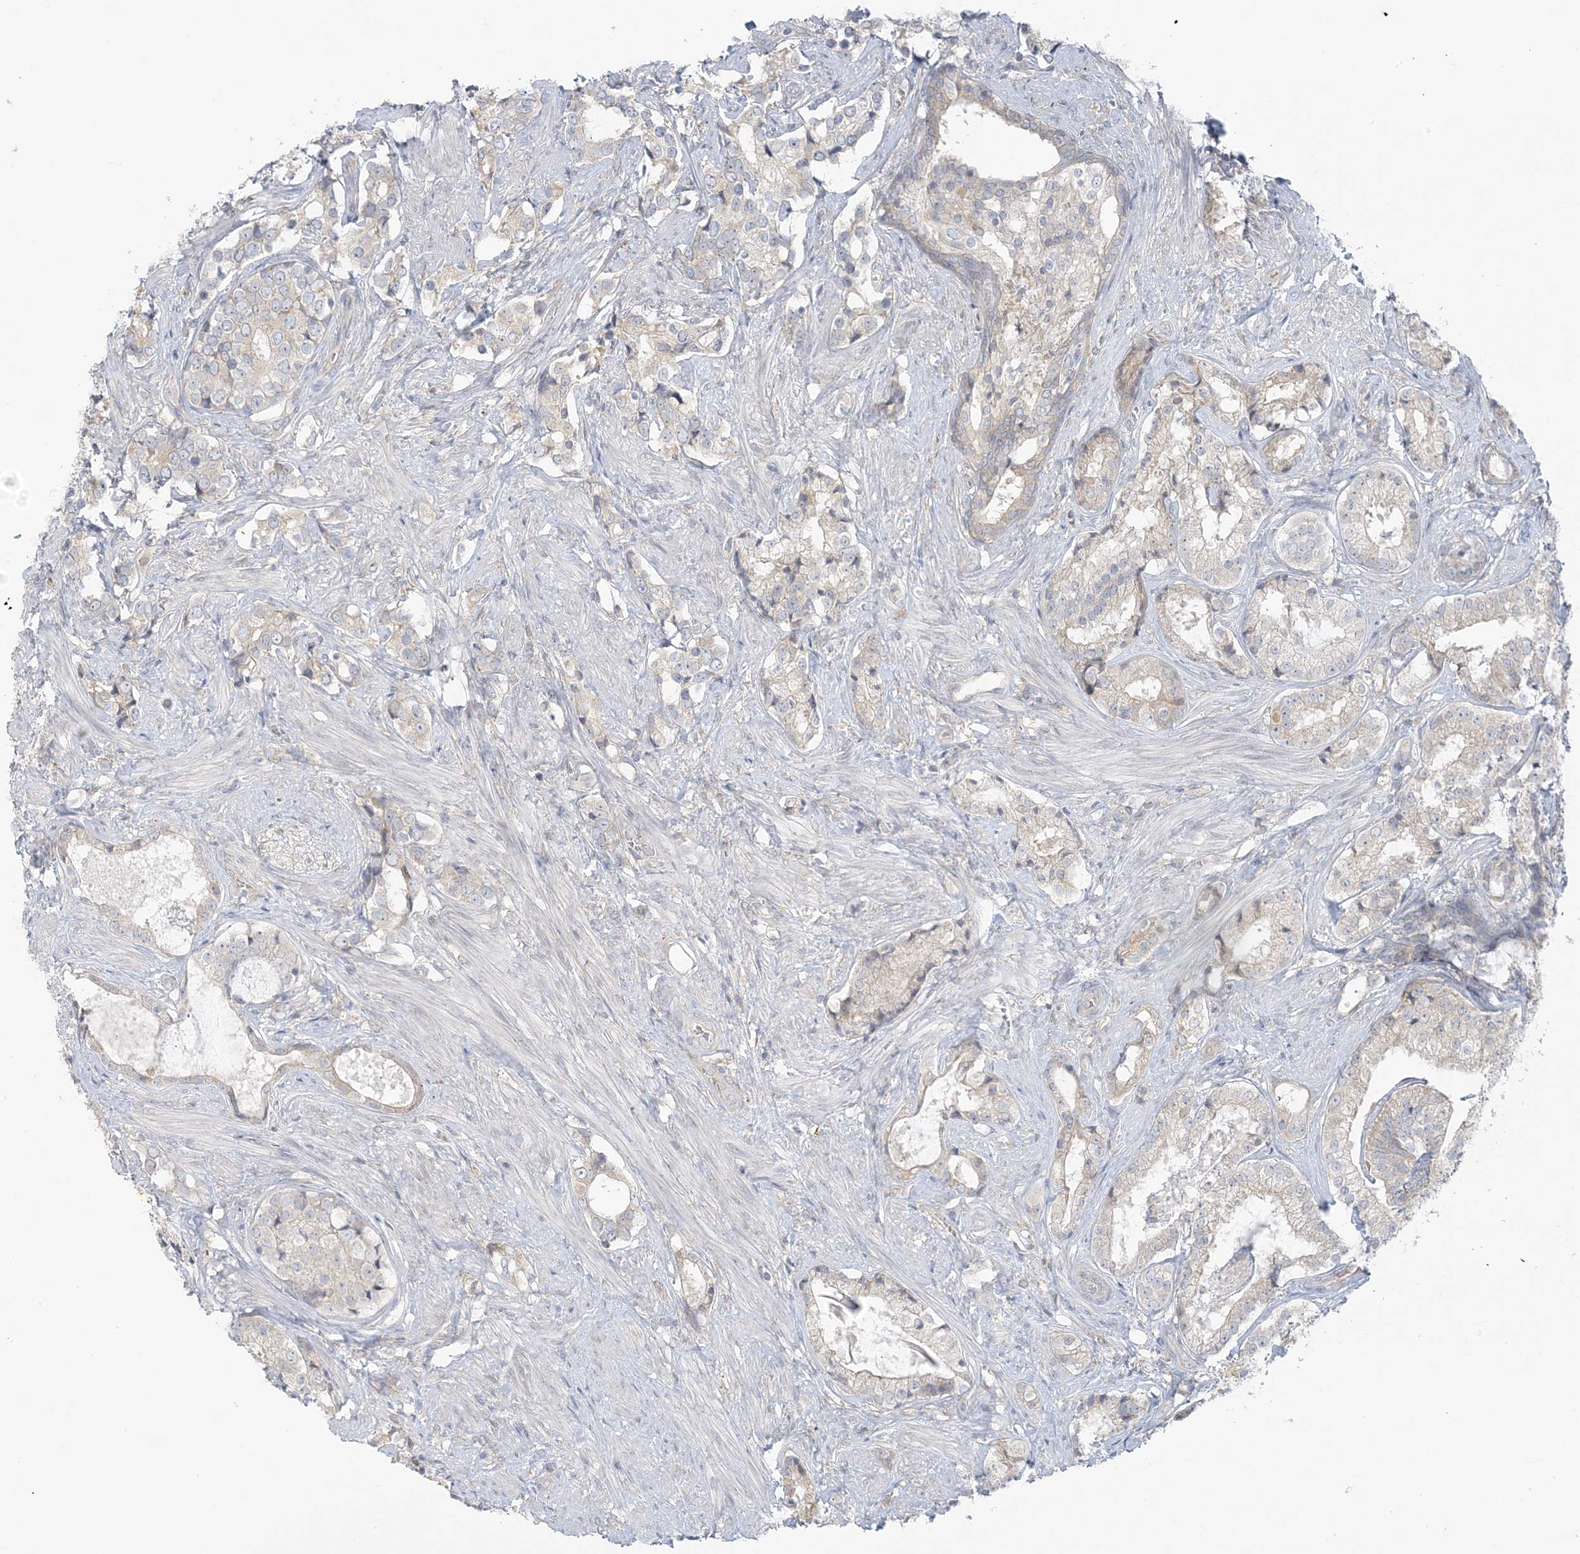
{"staining": {"intensity": "weak", "quantity": "<25%", "location": "cytoplasmic/membranous"}, "tissue": "prostate cancer", "cell_type": "Tumor cells", "image_type": "cancer", "snomed": [{"axis": "morphology", "description": "Adenocarcinoma, High grade"}, {"axis": "topography", "description": "Prostate"}], "caption": "IHC micrograph of neoplastic tissue: human prostate cancer (high-grade adenocarcinoma) stained with DAB (3,3'-diaminobenzidine) reveals no significant protein expression in tumor cells.", "gene": "EEFSEC", "patient": {"sex": "male", "age": 58}}